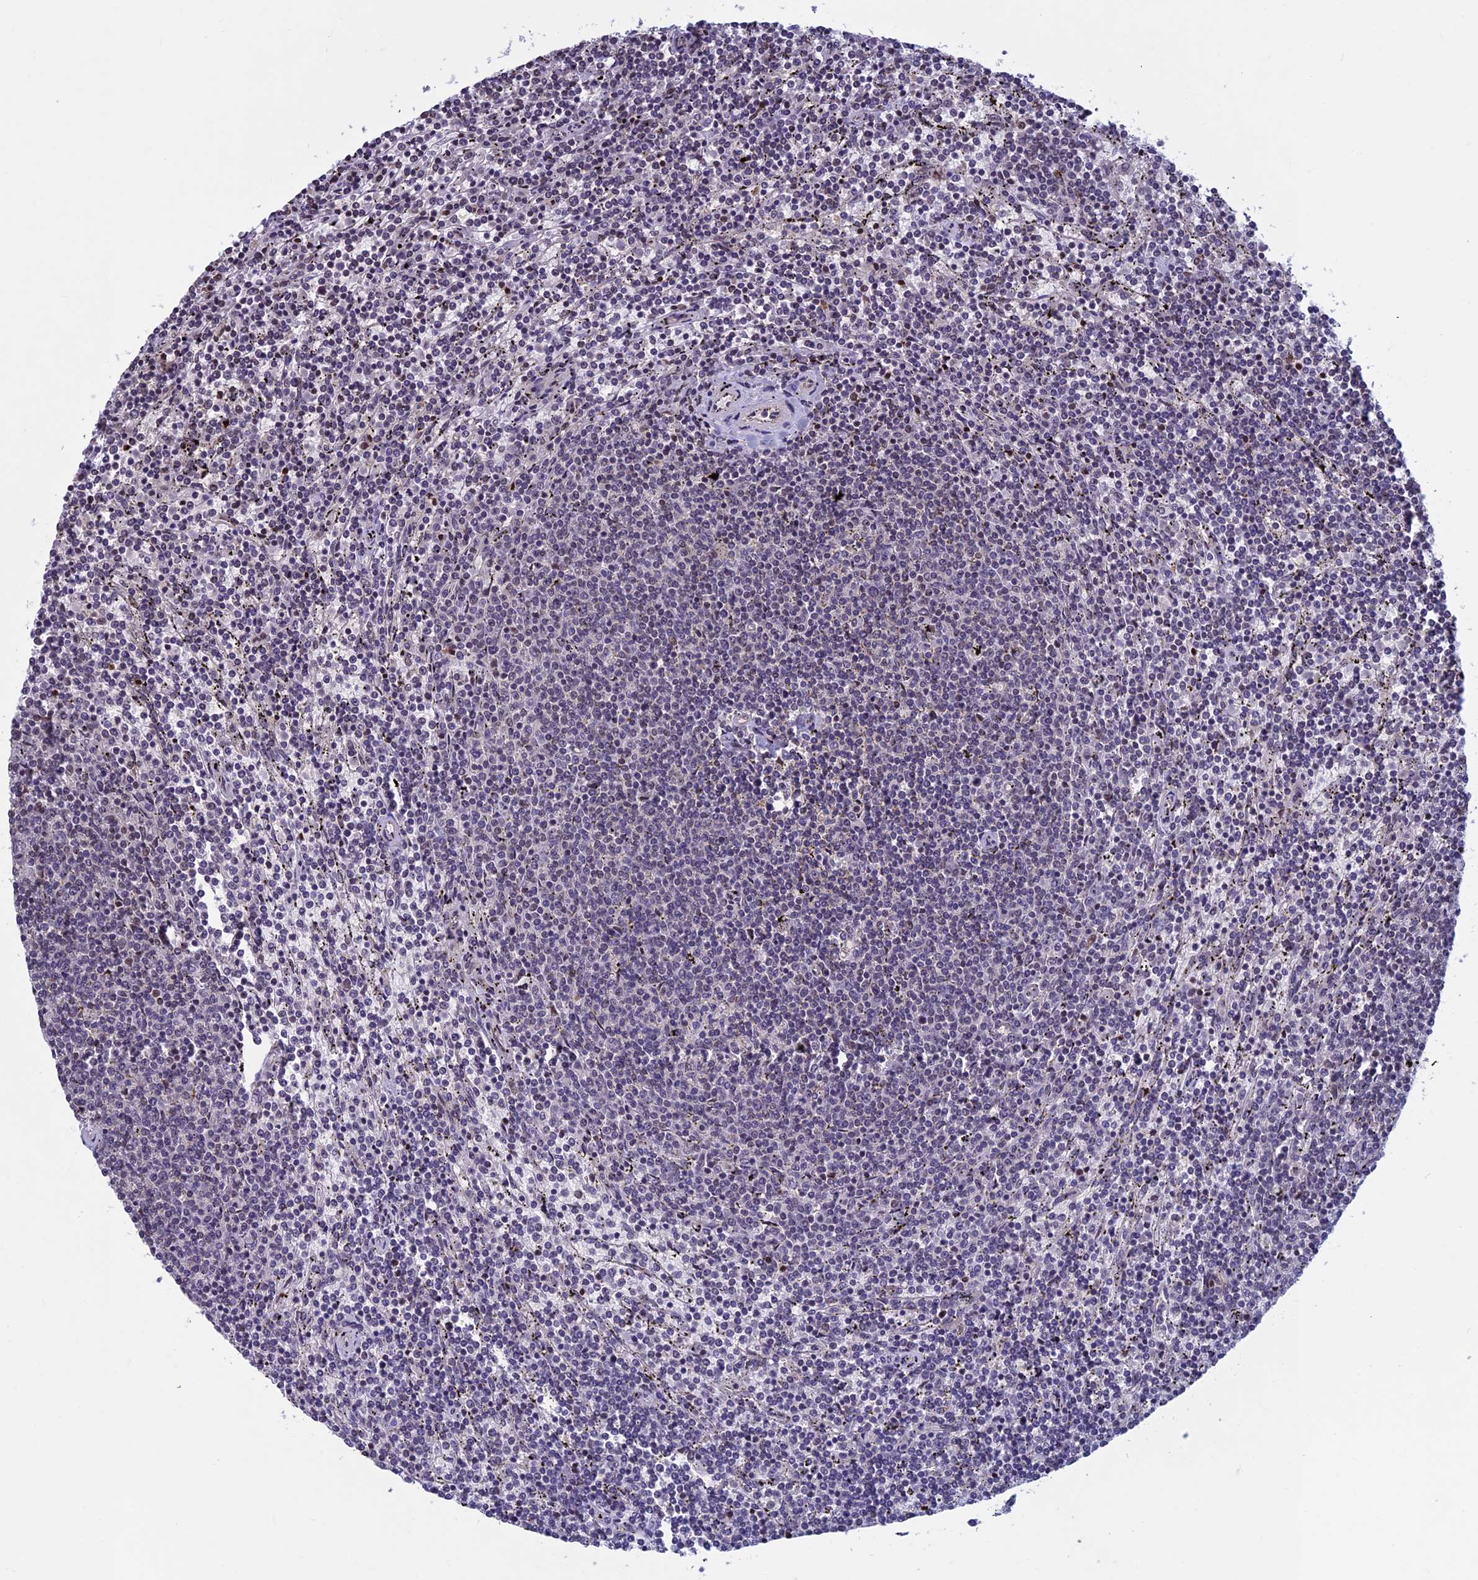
{"staining": {"intensity": "negative", "quantity": "none", "location": "none"}, "tissue": "lymphoma", "cell_type": "Tumor cells", "image_type": "cancer", "snomed": [{"axis": "morphology", "description": "Malignant lymphoma, non-Hodgkin's type, Low grade"}, {"axis": "topography", "description": "Spleen"}], "caption": "Tumor cells are negative for brown protein staining in low-grade malignant lymphoma, non-Hodgkin's type. (DAB (3,3'-diaminobenzidine) immunohistochemistry visualized using brightfield microscopy, high magnification).", "gene": "SPIRE1", "patient": {"sex": "female", "age": 50}}